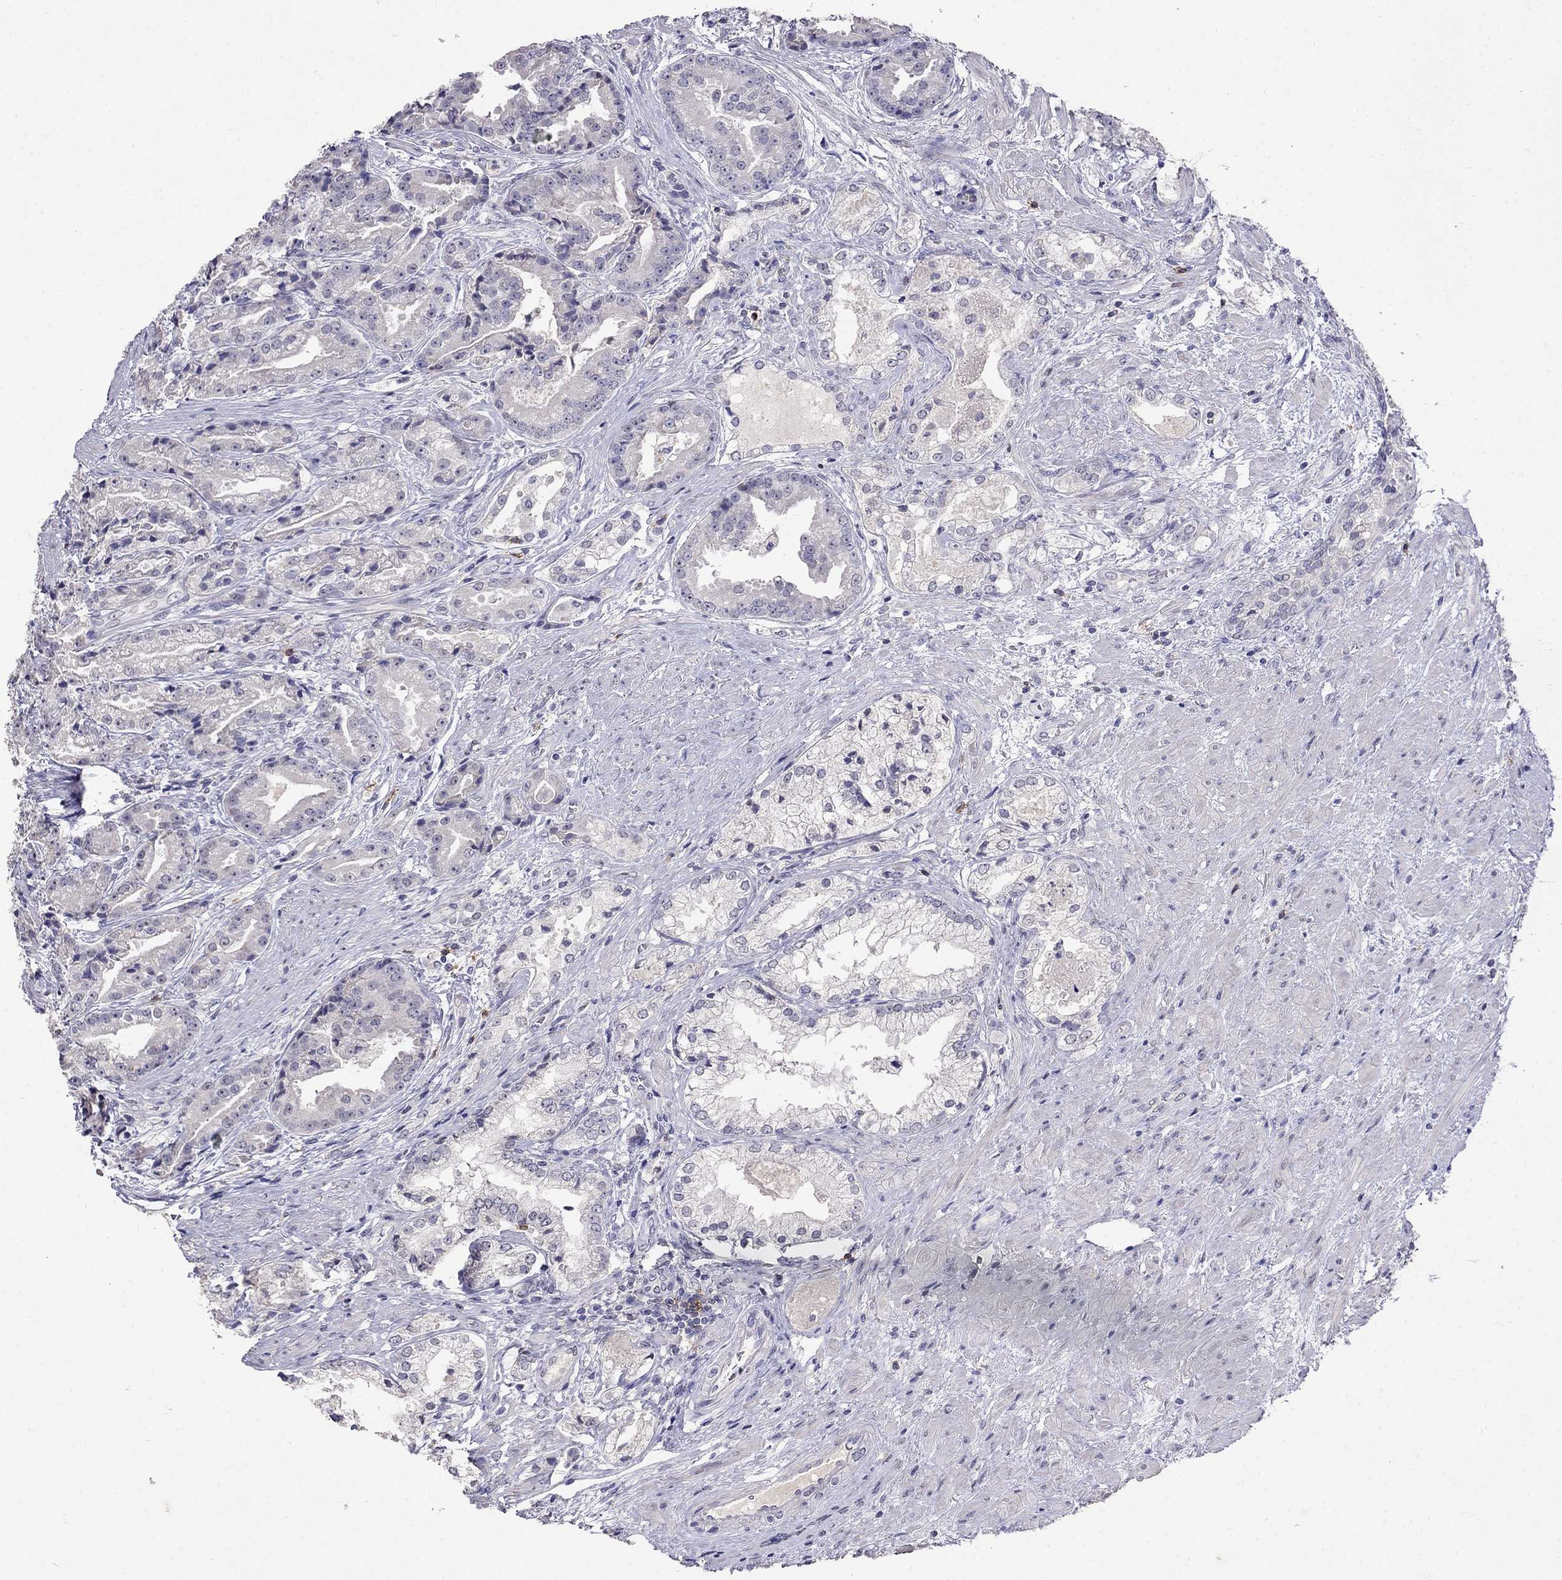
{"staining": {"intensity": "negative", "quantity": "none", "location": "none"}, "tissue": "prostate cancer", "cell_type": "Tumor cells", "image_type": "cancer", "snomed": [{"axis": "morphology", "description": "Adenocarcinoma, NOS"}, {"axis": "morphology", "description": "Adenocarcinoma, High grade"}, {"axis": "topography", "description": "Prostate"}], "caption": "Immunohistochemical staining of human prostate cancer (adenocarcinoma) displays no significant positivity in tumor cells.", "gene": "CD8B", "patient": {"sex": "male", "age": 64}}